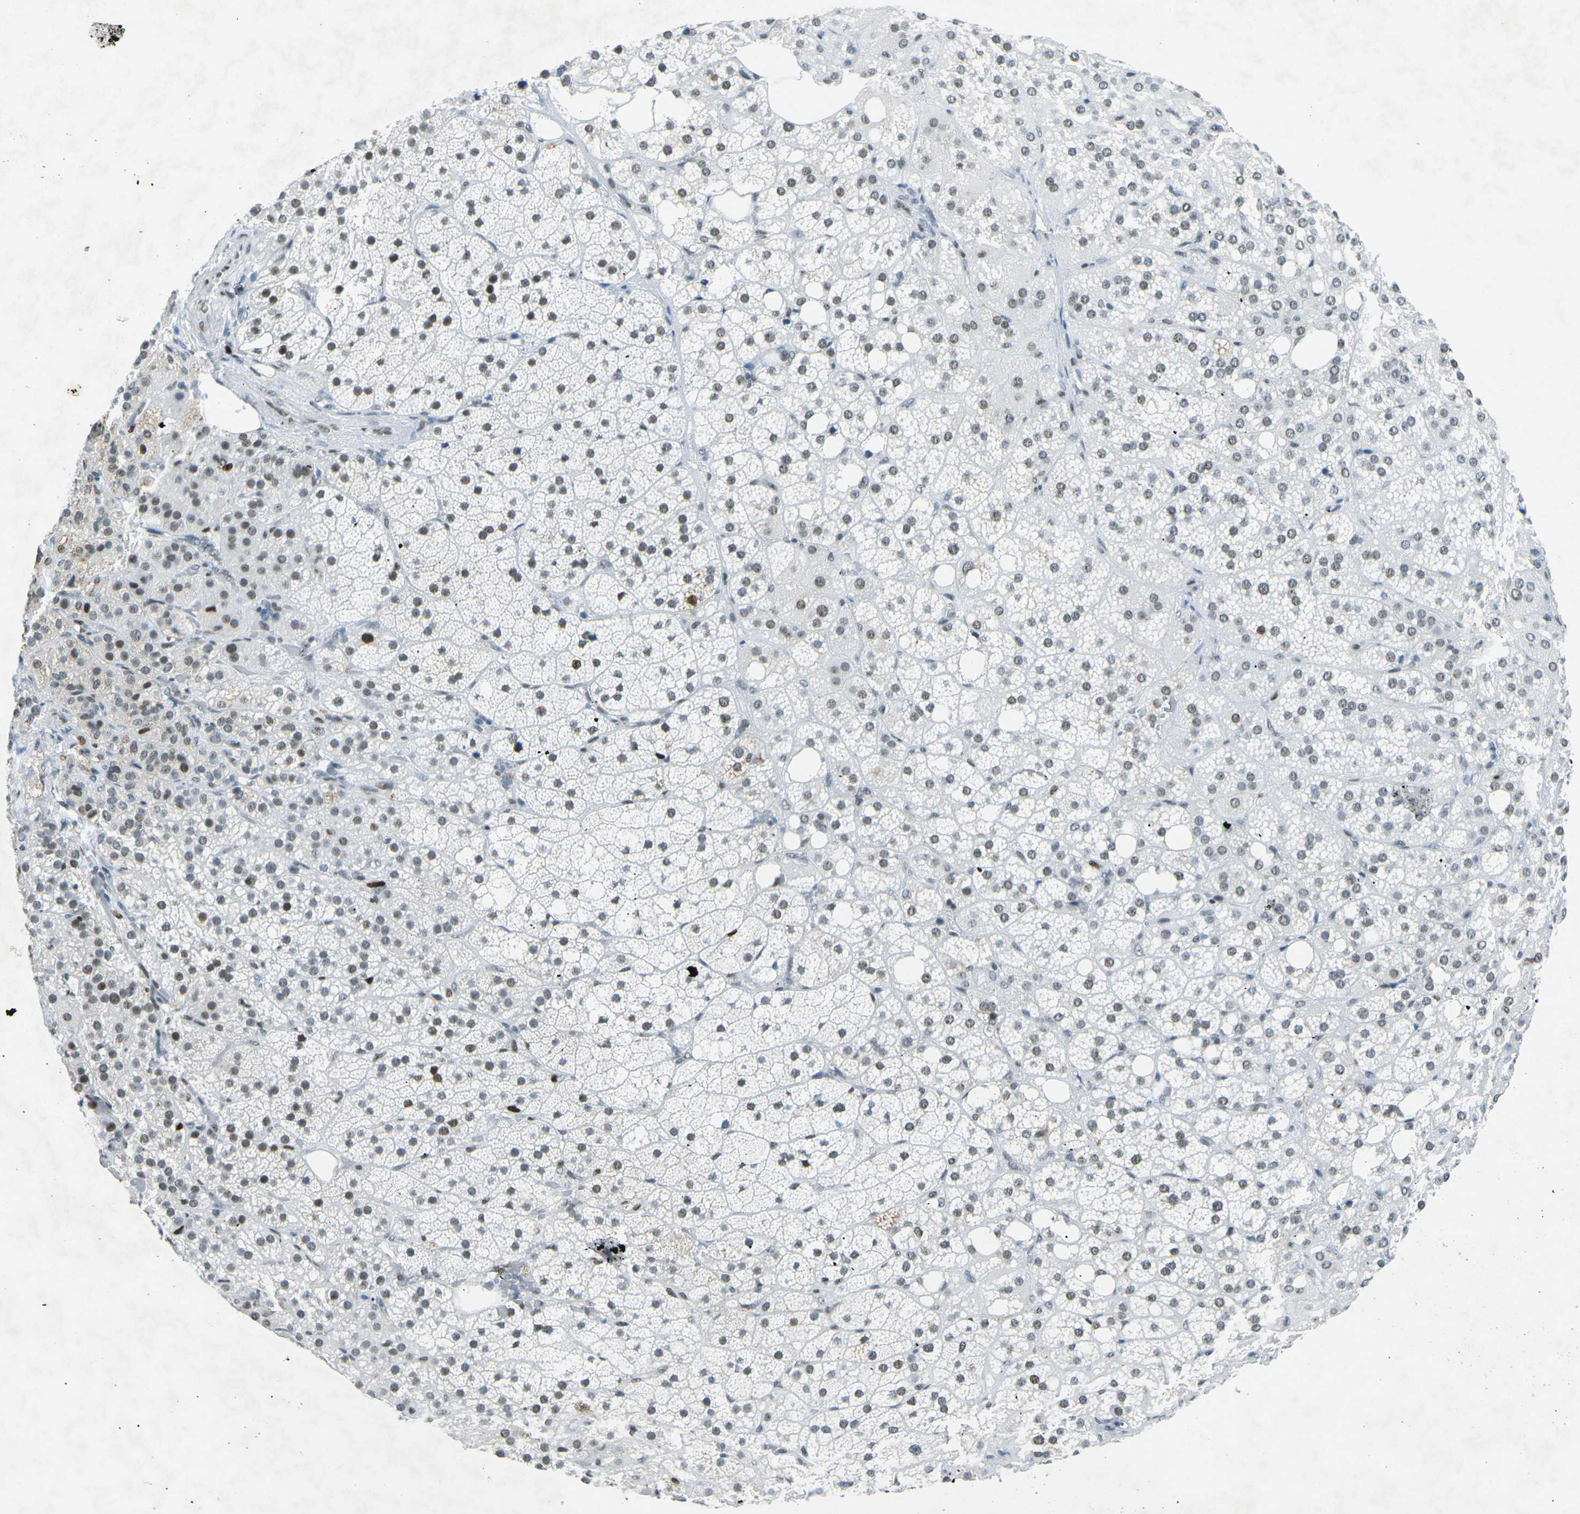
{"staining": {"intensity": "strong", "quantity": ">75%", "location": "nuclear"}, "tissue": "adrenal gland", "cell_type": "Glandular cells", "image_type": "normal", "snomed": [{"axis": "morphology", "description": "Normal tissue, NOS"}, {"axis": "topography", "description": "Adrenal gland"}], "caption": "Unremarkable adrenal gland demonstrates strong nuclear expression in approximately >75% of glandular cells, visualized by immunohistochemistry. The staining is performed using DAB brown chromogen to label protein expression. The nuclei are counter-stained blue using hematoxylin.", "gene": "RB1", "patient": {"sex": "female", "age": 59}}